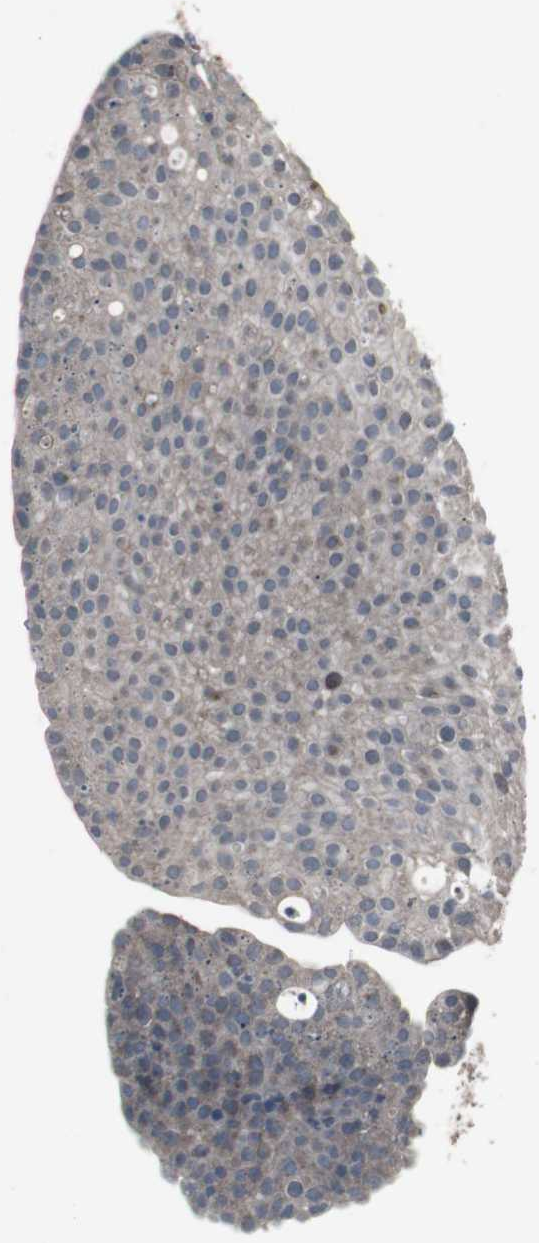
{"staining": {"intensity": "weak", "quantity": "<25%", "location": "cytoplasmic/membranous"}, "tissue": "urothelial cancer", "cell_type": "Tumor cells", "image_type": "cancer", "snomed": [{"axis": "morphology", "description": "Urothelial carcinoma, Low grade"}, {"axis": "topography", "description": "Smooth muscle"}, {"axis": "topography", "description": "Urinary bladder"}], "caption": "IHC histopathology image of neoplastic tissue: urothelial carcinoma (low-grade) stained with DAB demonstrates no significant protein expression in tumor cells. (DAB immunohistochemistry with hematoxylin counter stain).", "gene": "SSTR2", "patient": {"sex": "male", "age": 60}}